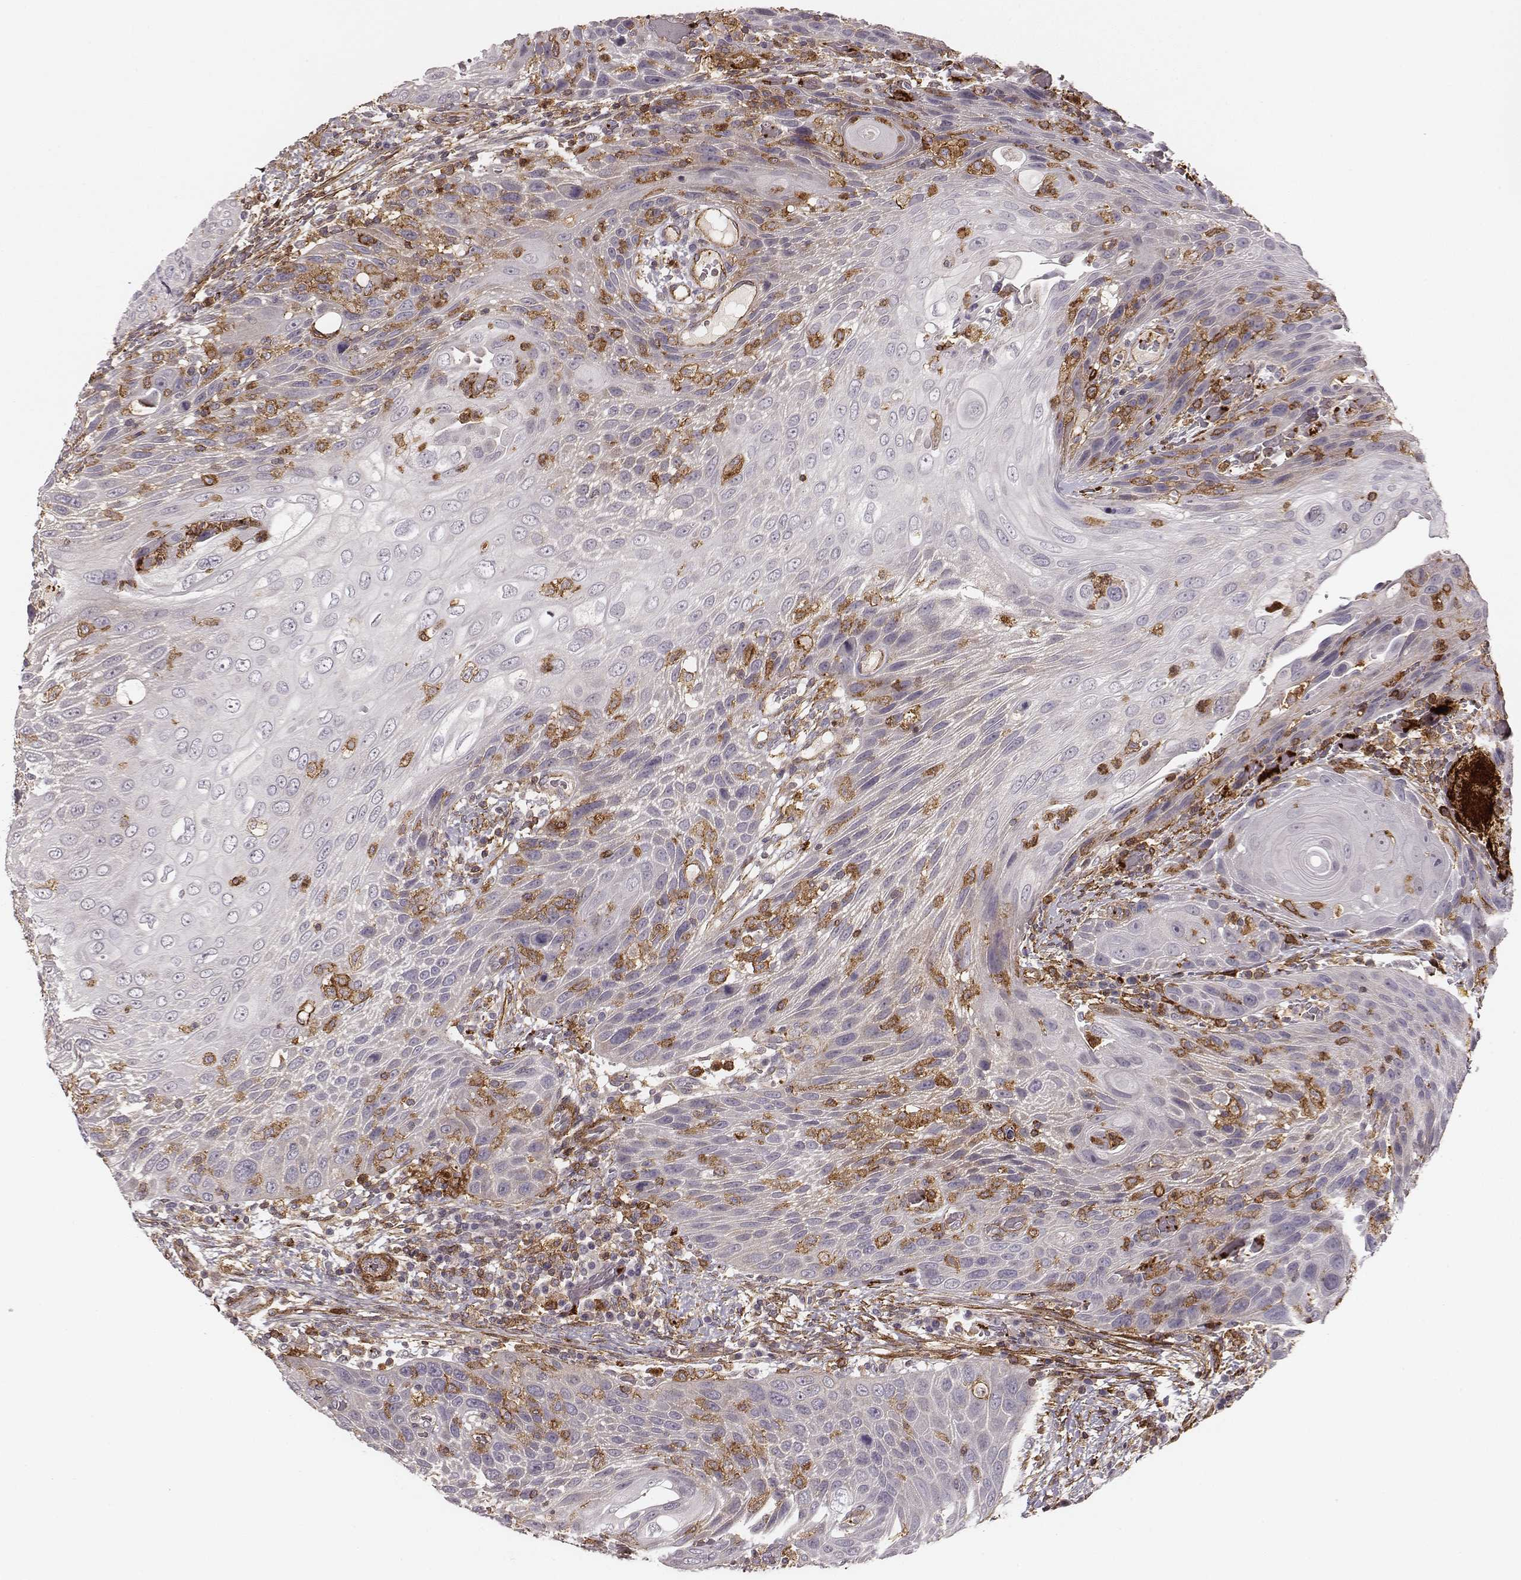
{"staining": {"intensity": "negative", "quantity": "none", "location": "none"}, "tissue": "head and neck cancer", "cell_type": "Tumor cells", "image_type": "cancer", "snomed": [{"axis": "morphology", "description": "Squamous cell carcinoma, NOS"}, {"axis": "topography", "description": "Head-Neck"}], "caption": "Micrograph shows no significant protein staining in tumor cells of head and neck cancer. (DAB immunohistochemistry (IHC) visualized using brightfield microscopy, high magnification).", "gene": "ZYX", "patient": {"sex": "male", "age": 69}}